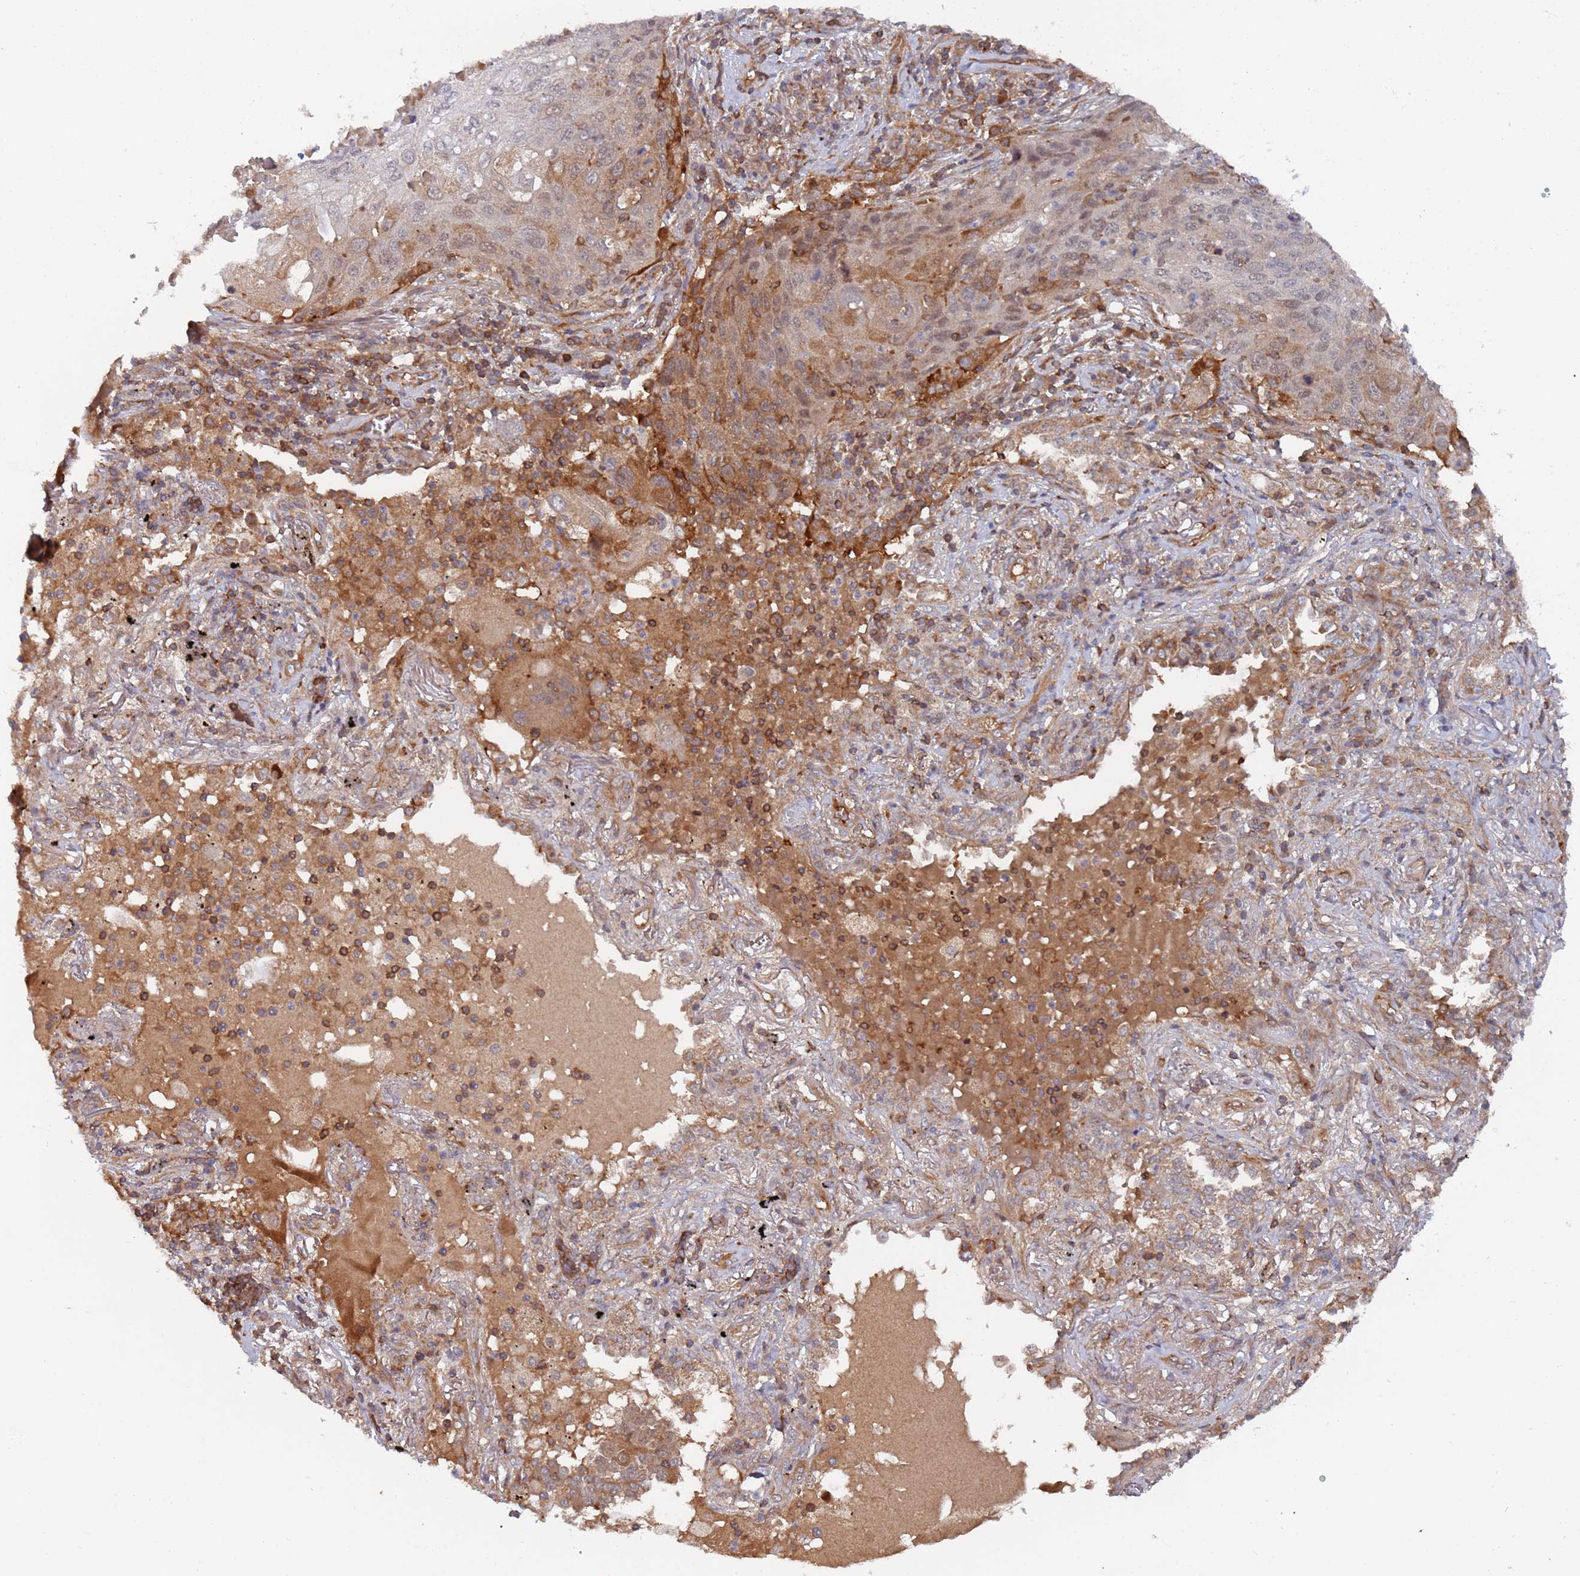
{"staining": {"intensity": "moderate", "quantity": "<25%", "location": "cytoplasmic/membranous,nuclear"}, "tissue": "lung cancer", "cell_type": "Tumor cells", "image_type": "cancer", "snomed": [{"axis": "morphology", "description": "Squamous cell carcinoma, NOS"}, {"axis": "topography", "description": "Lung"}], "caption": "Squamous cell carcinoma (lung) stained with DAB IHC exhibits low levels of moderate cytoplasmic/membranous and nuclear expression in approximately <25% of tumor cells. Immunohistochemistry (ihc) stains the protein in brown and the nuclei are stained blue.", "gene": "DDX60", "patient": {"sex": "female", "age": 63}}